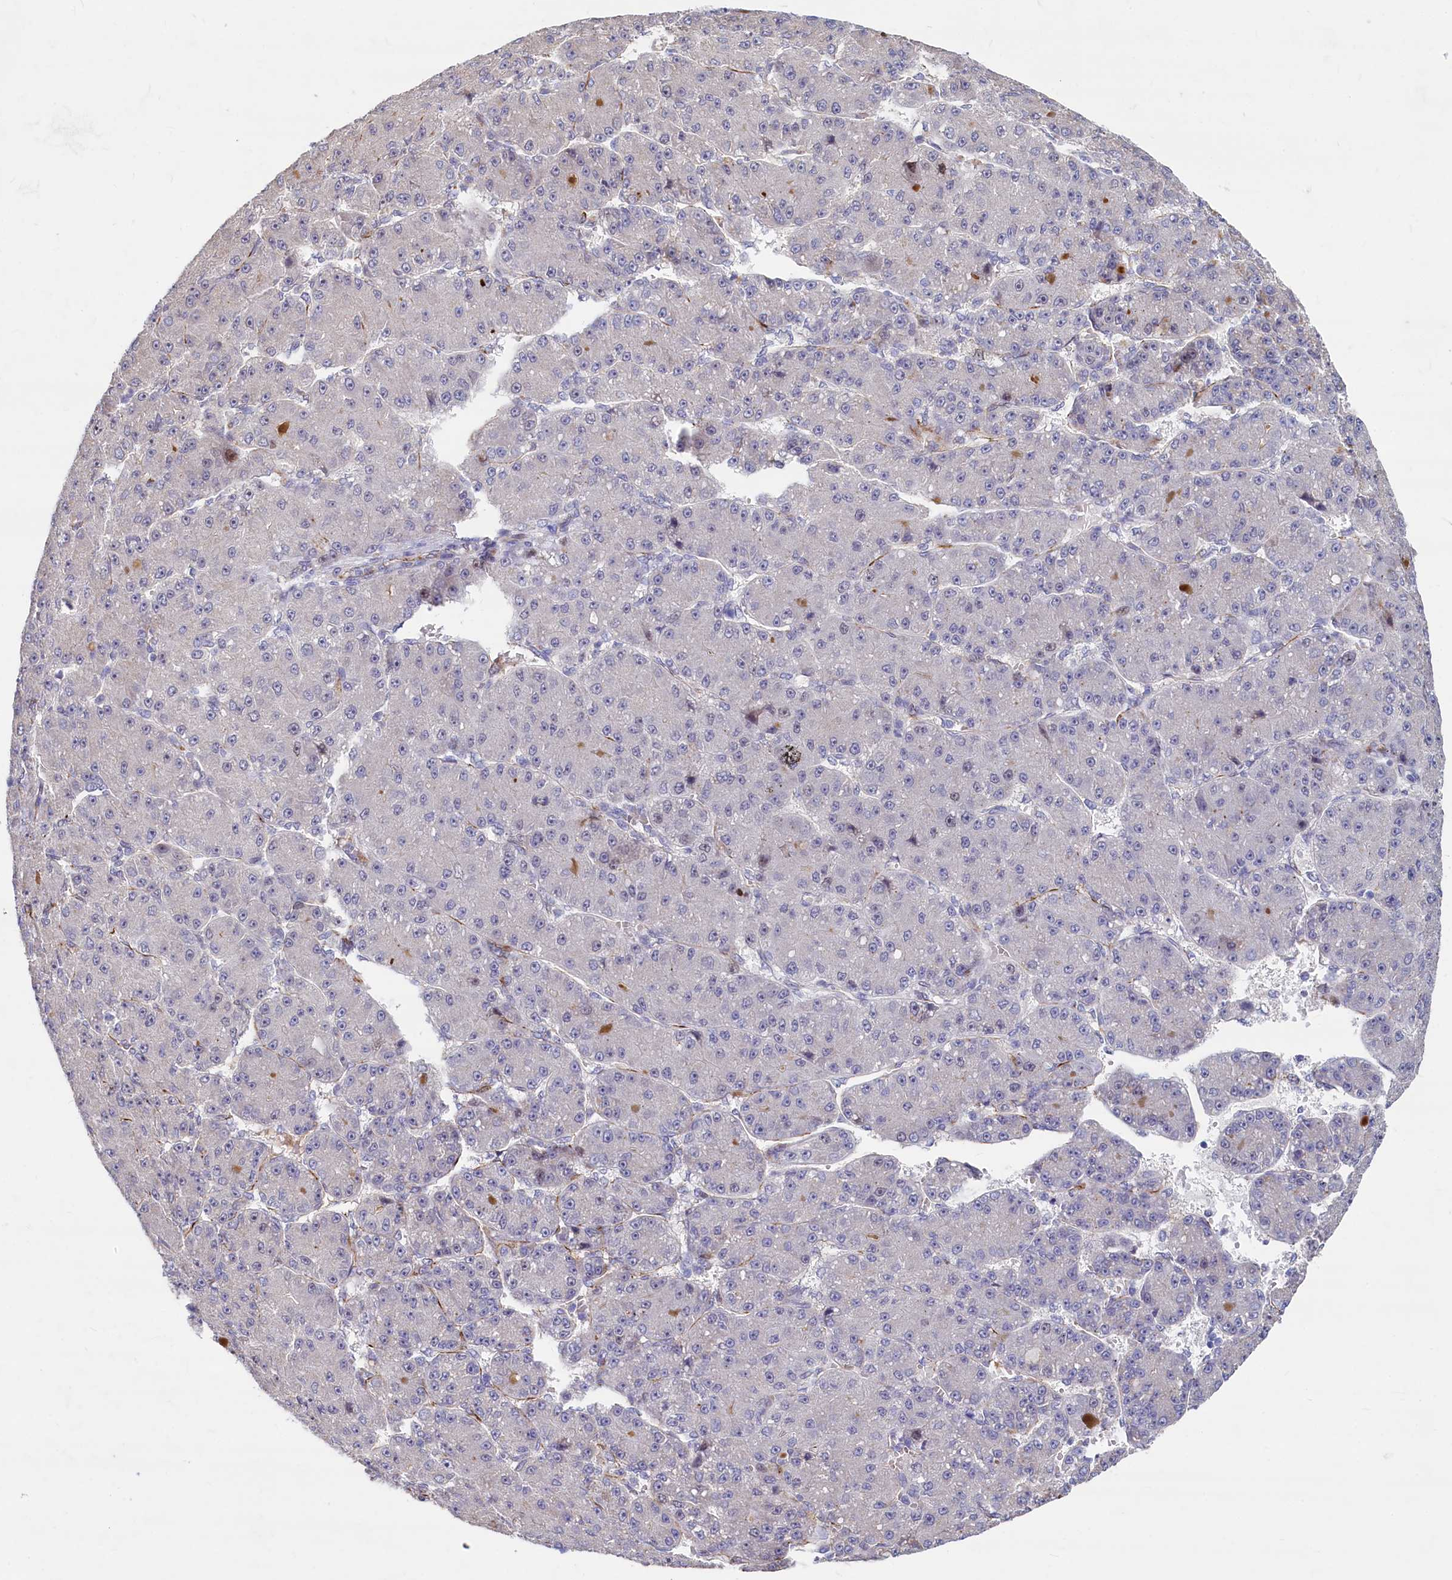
{"staining": {"intensity": "negative", "quantity": "none", "location": "none"}, "tissue": "liver cancer", "cell_type": "Tumor cells", "image_type": "cancer", "snomed": [{"axis": "morphology", "description": "Carcinoma, Hepatocellular, NOS"}, {"axis": "topography", "description": "Liver"}], "caption": "High power microscopy histopathology image of an immunohistochemistry image of liver cancer, revealing no significant staining in tumor cells.", "gene": "ASXL3", "patient": {"sex": "male", "age": 67}}